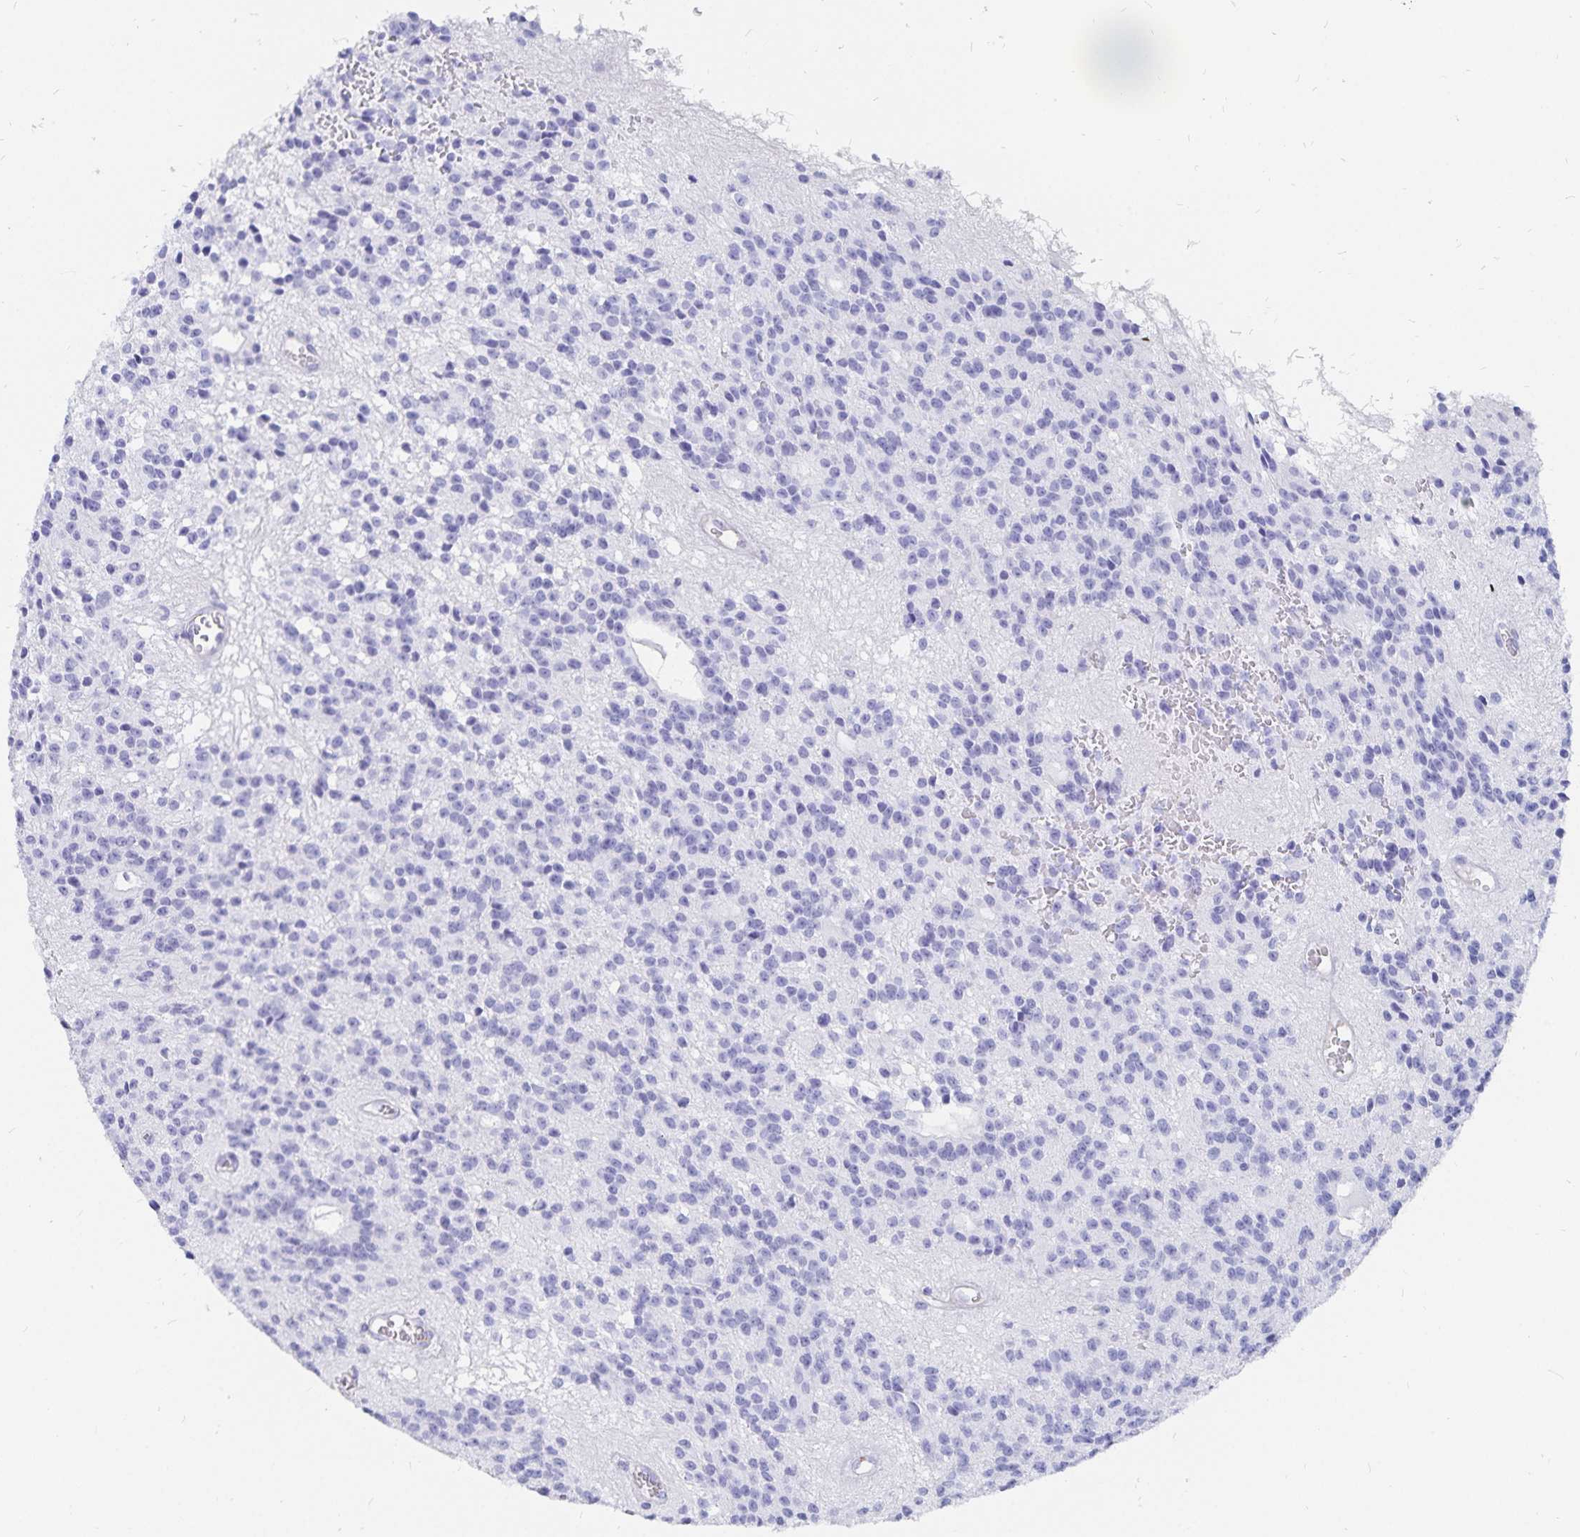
{"staining": {"intensity": "negative", "quantity": "none", "location": "none"}, "tissue": "glioma", "cell_type": "Tumor cells", "image_type": "cancer", "snomed": [{"axis": "morphology", "description": "Glioma, malignant, Low grade"}, {"axis": "topography", "description": "Brain"}], "caption": "Micrograph shows no significant protein expression in tumor cells of glioma.", "gene": "INSL5", "patient": {"sex": "male", "age": 31}}